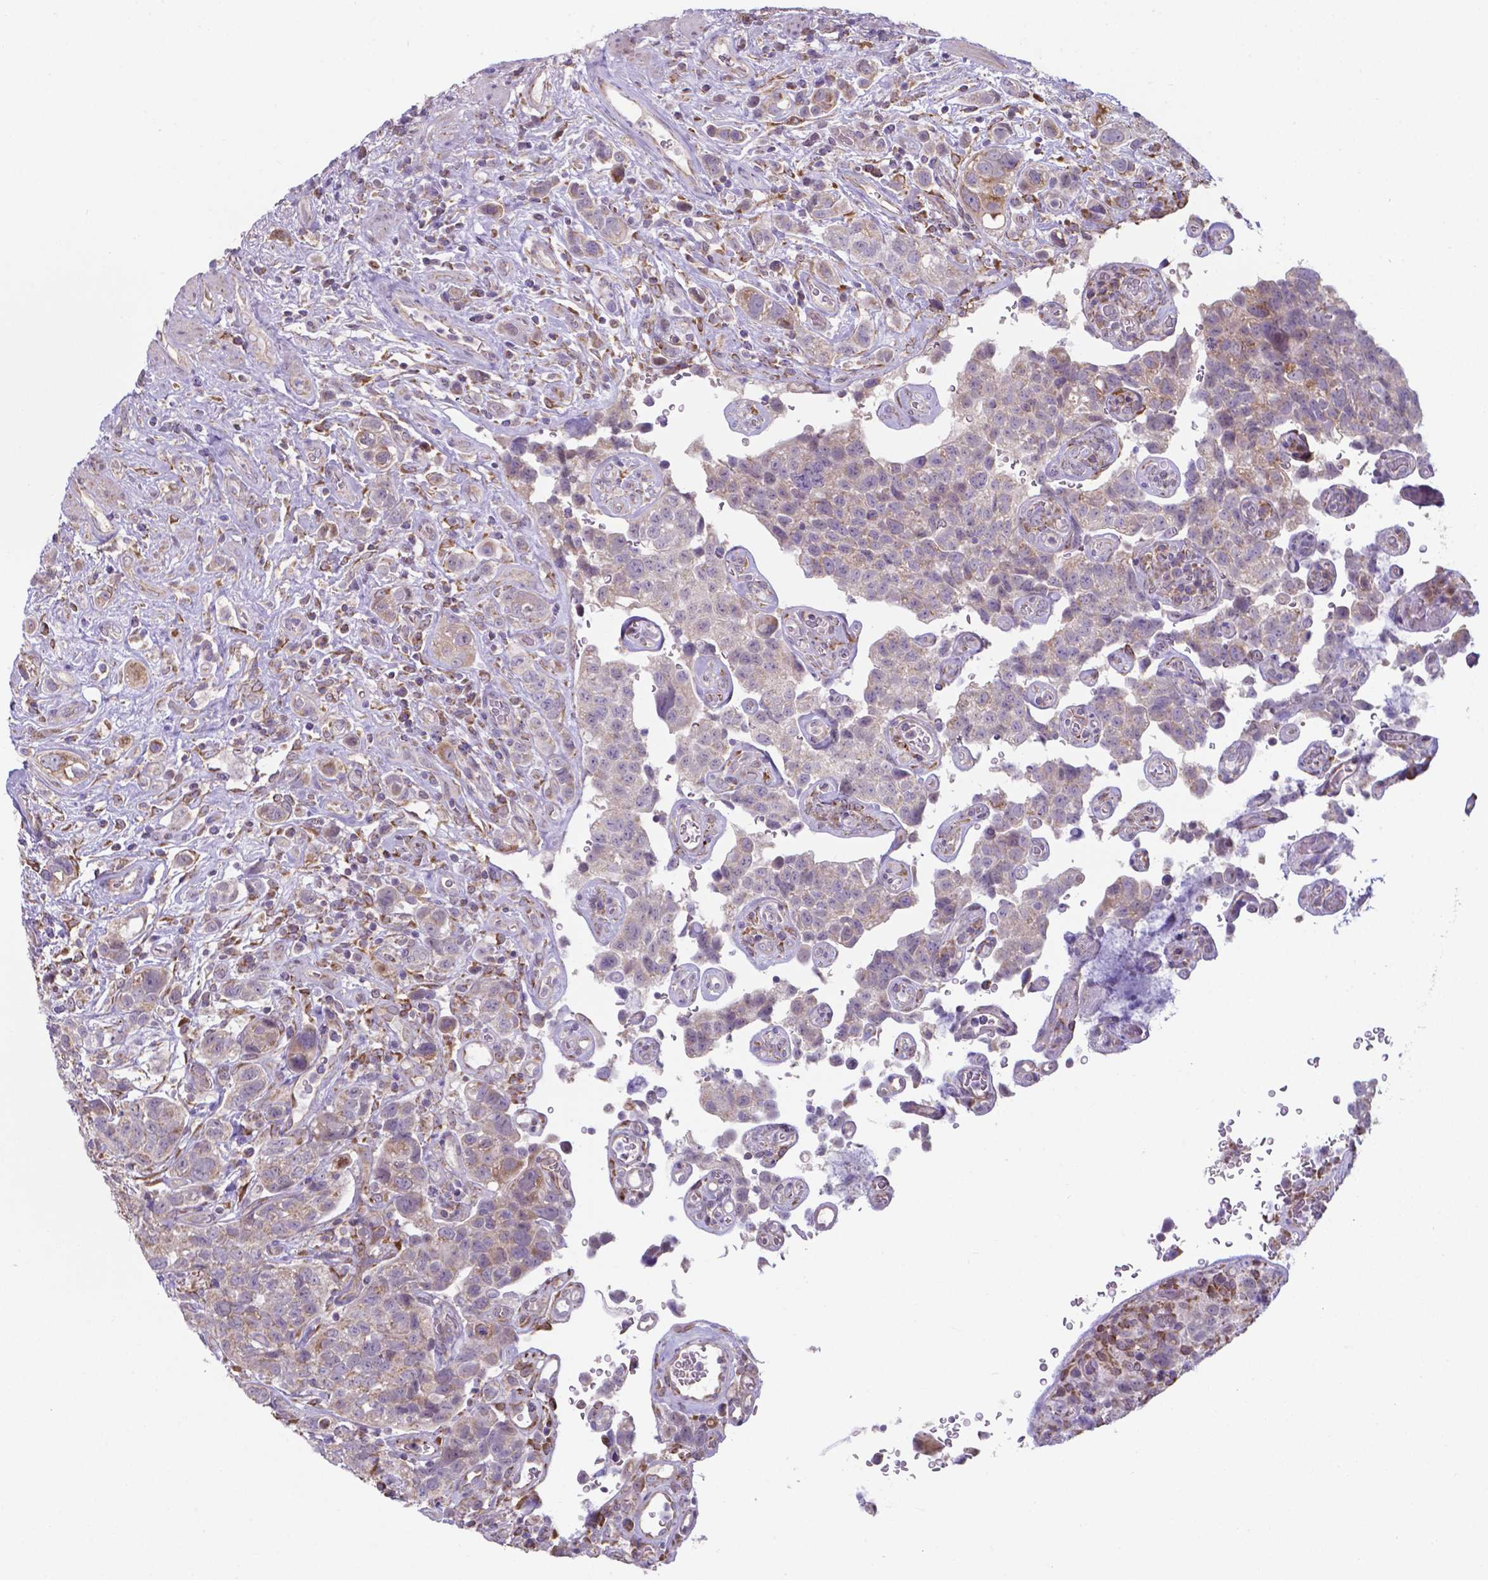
{"staining": {"intensity": "weak", "quantity": "<25%", "location": "cytoplasmic/membranous"}, "tissue": "urothelial cancer", "cell_type": "Tumor cells", "image_type": "cancer", "snomed": [{"axis": "morphology", "description": "Urothelial carcinoma, High grade"}, {"axis": "topography", "description": "Urinary bladder"}], "caption": "Histopathology image shows no protein staining in tumor cells of high-grade urothelial carcinoma tissue. (DAB (3,3'-diaminobenzidine) immunohistochemistry (IHC) visualized using brightfield microscopy, high magnification).", "gene": "FAM114A1", "patient": {"sex": "female", "age": 58}}